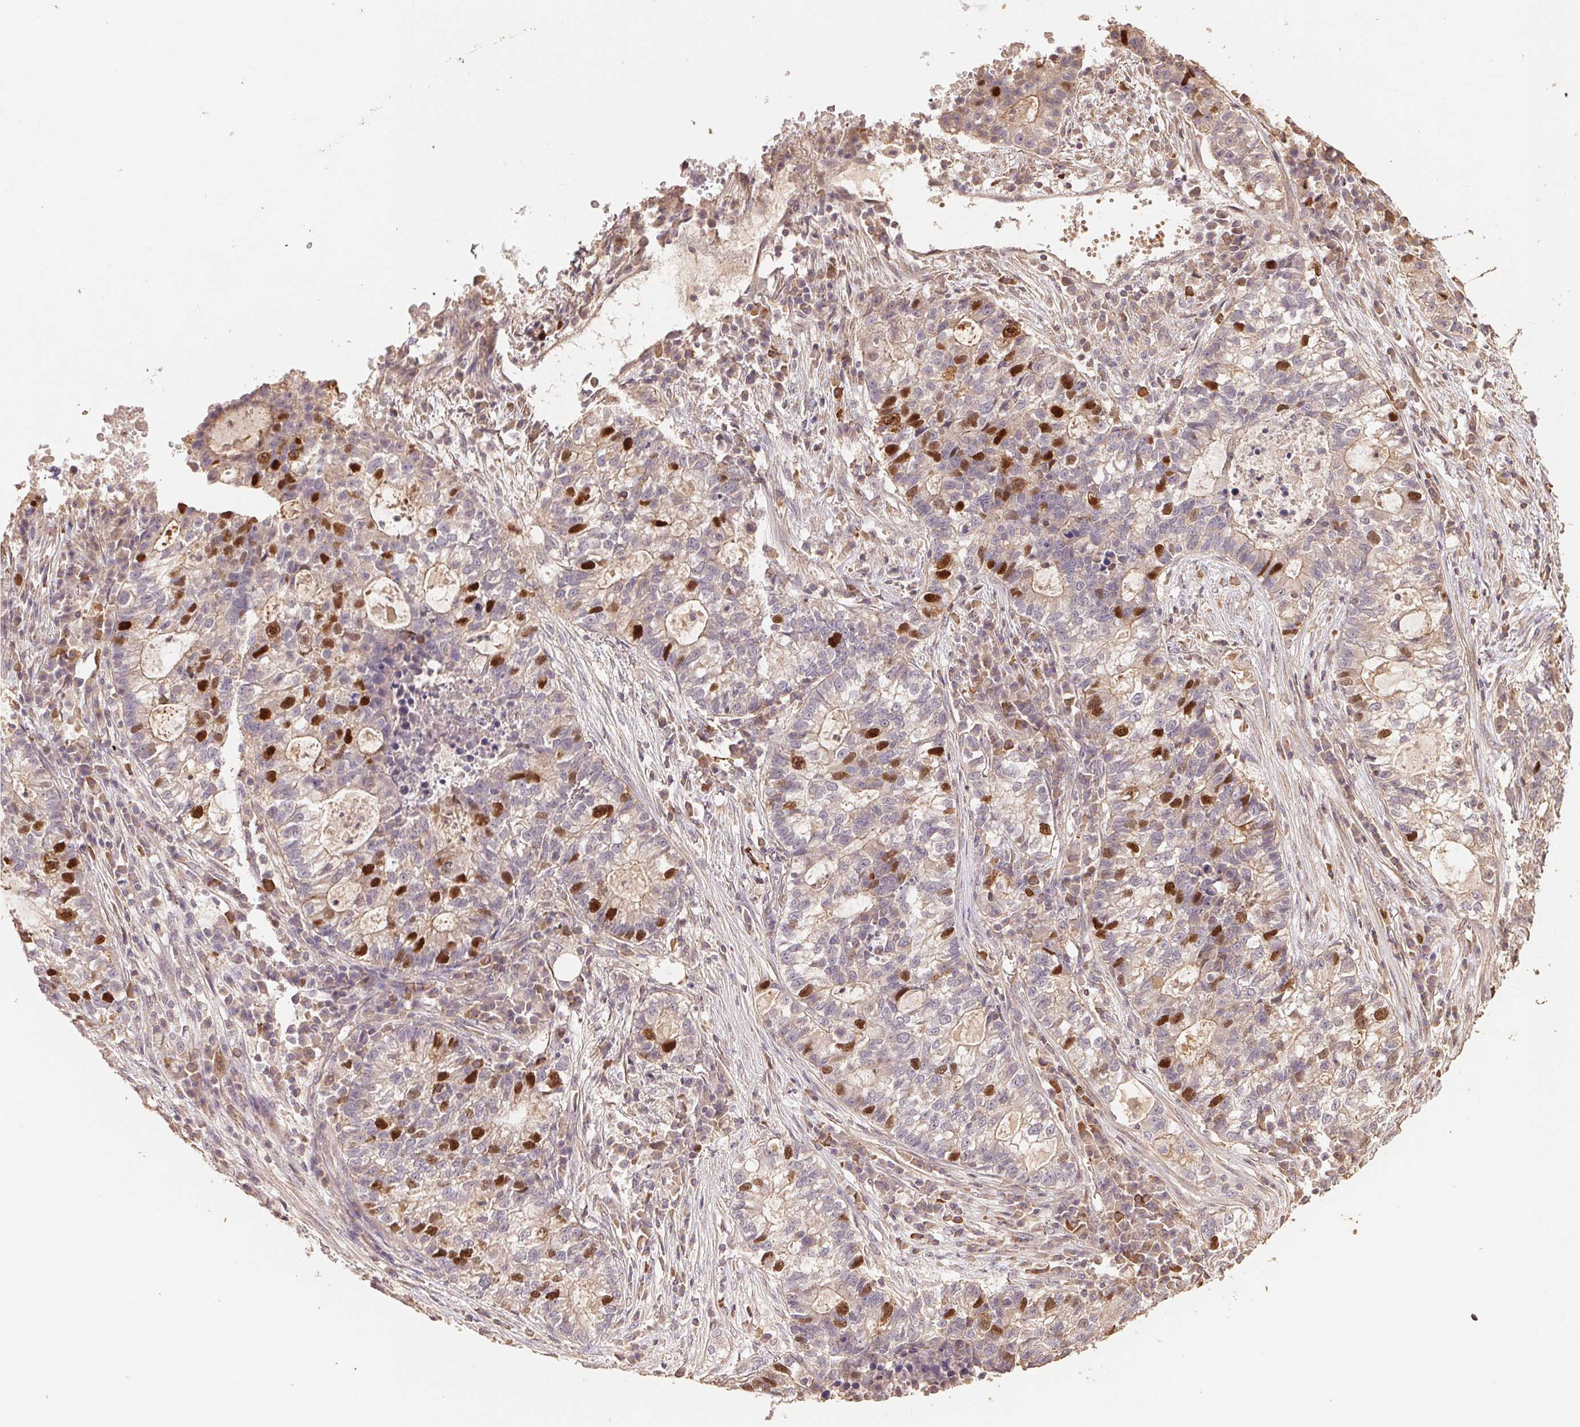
{"staining": {"intensity": "strong", "quantity": "<25%", "location": "nuclear"}, "tissue": "lung cancer", "cell_type": "Tumor cells", "image_type": "cancer", "snomed": [{"axis": "morphology", "description": "Adenocarcinoma, NOS"}, {"axis": "topography", "description": "Lung"}], "caption": "Strong nuclear protein expression is seen in about <25% of tumor cells in lung adenocarcinoma. (Brightfield microscopy of DAB IHC at high magnification).", "gene": "CENPF", "patient": {"sex": "male", "age": 57}}